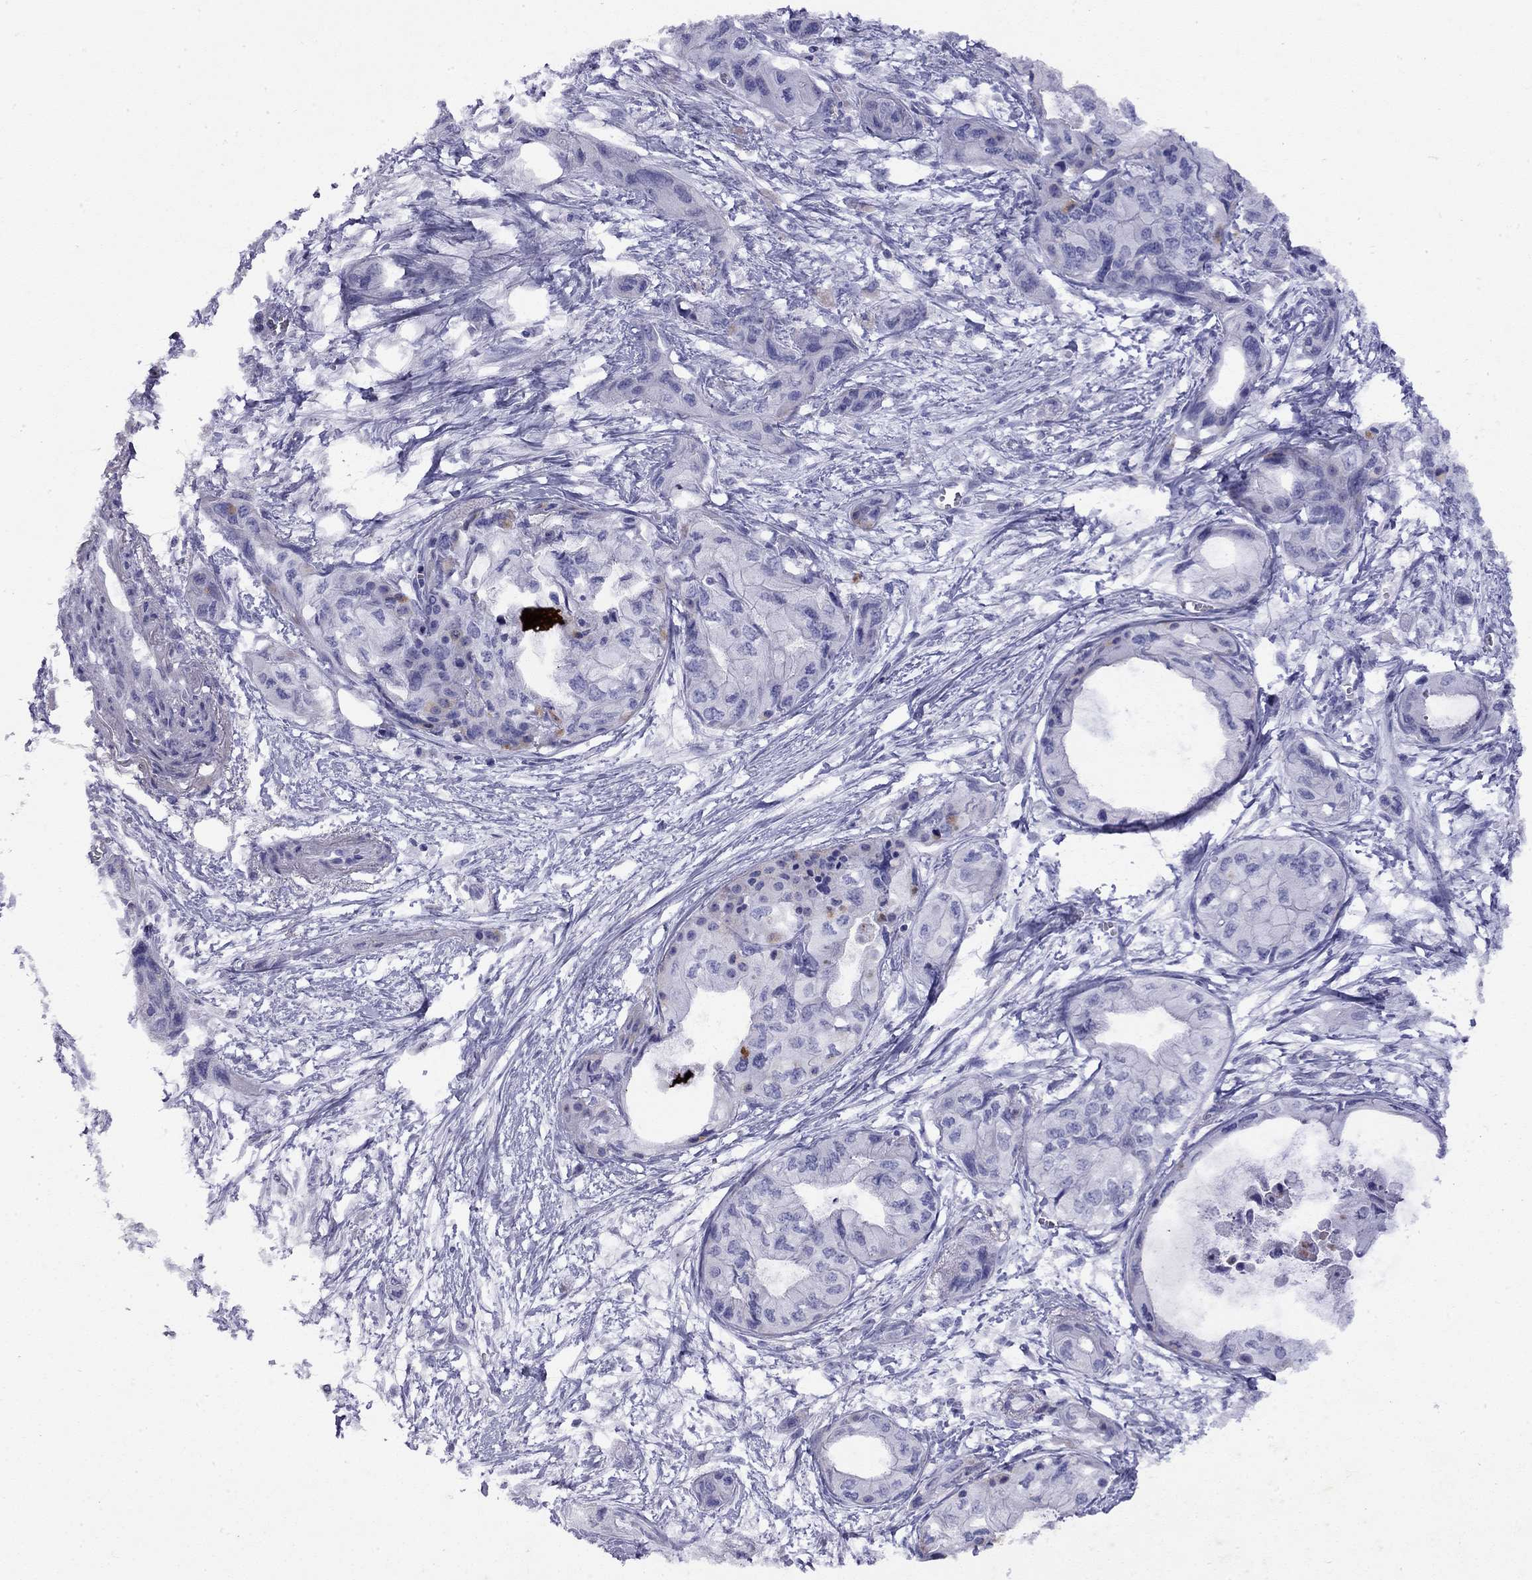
{"staining": {"intensity": "negative", "quantity": "none", "location": "none"}, "tissue": "pancreatic cancer", "cell_type": "Tumor cells", "image_type": "cancer", "snomed": [{"axis": "morphology", "description": "Adenocarcinoma, NOS"}, {"axis": "topography", "description": "Pancreas"}], "caption": "Tumor cells are negative for protein expression in human adenocarcinoma (pancreatic).", "gene": "GNAT3", "patient": {"sex": "female", "age": 76}}